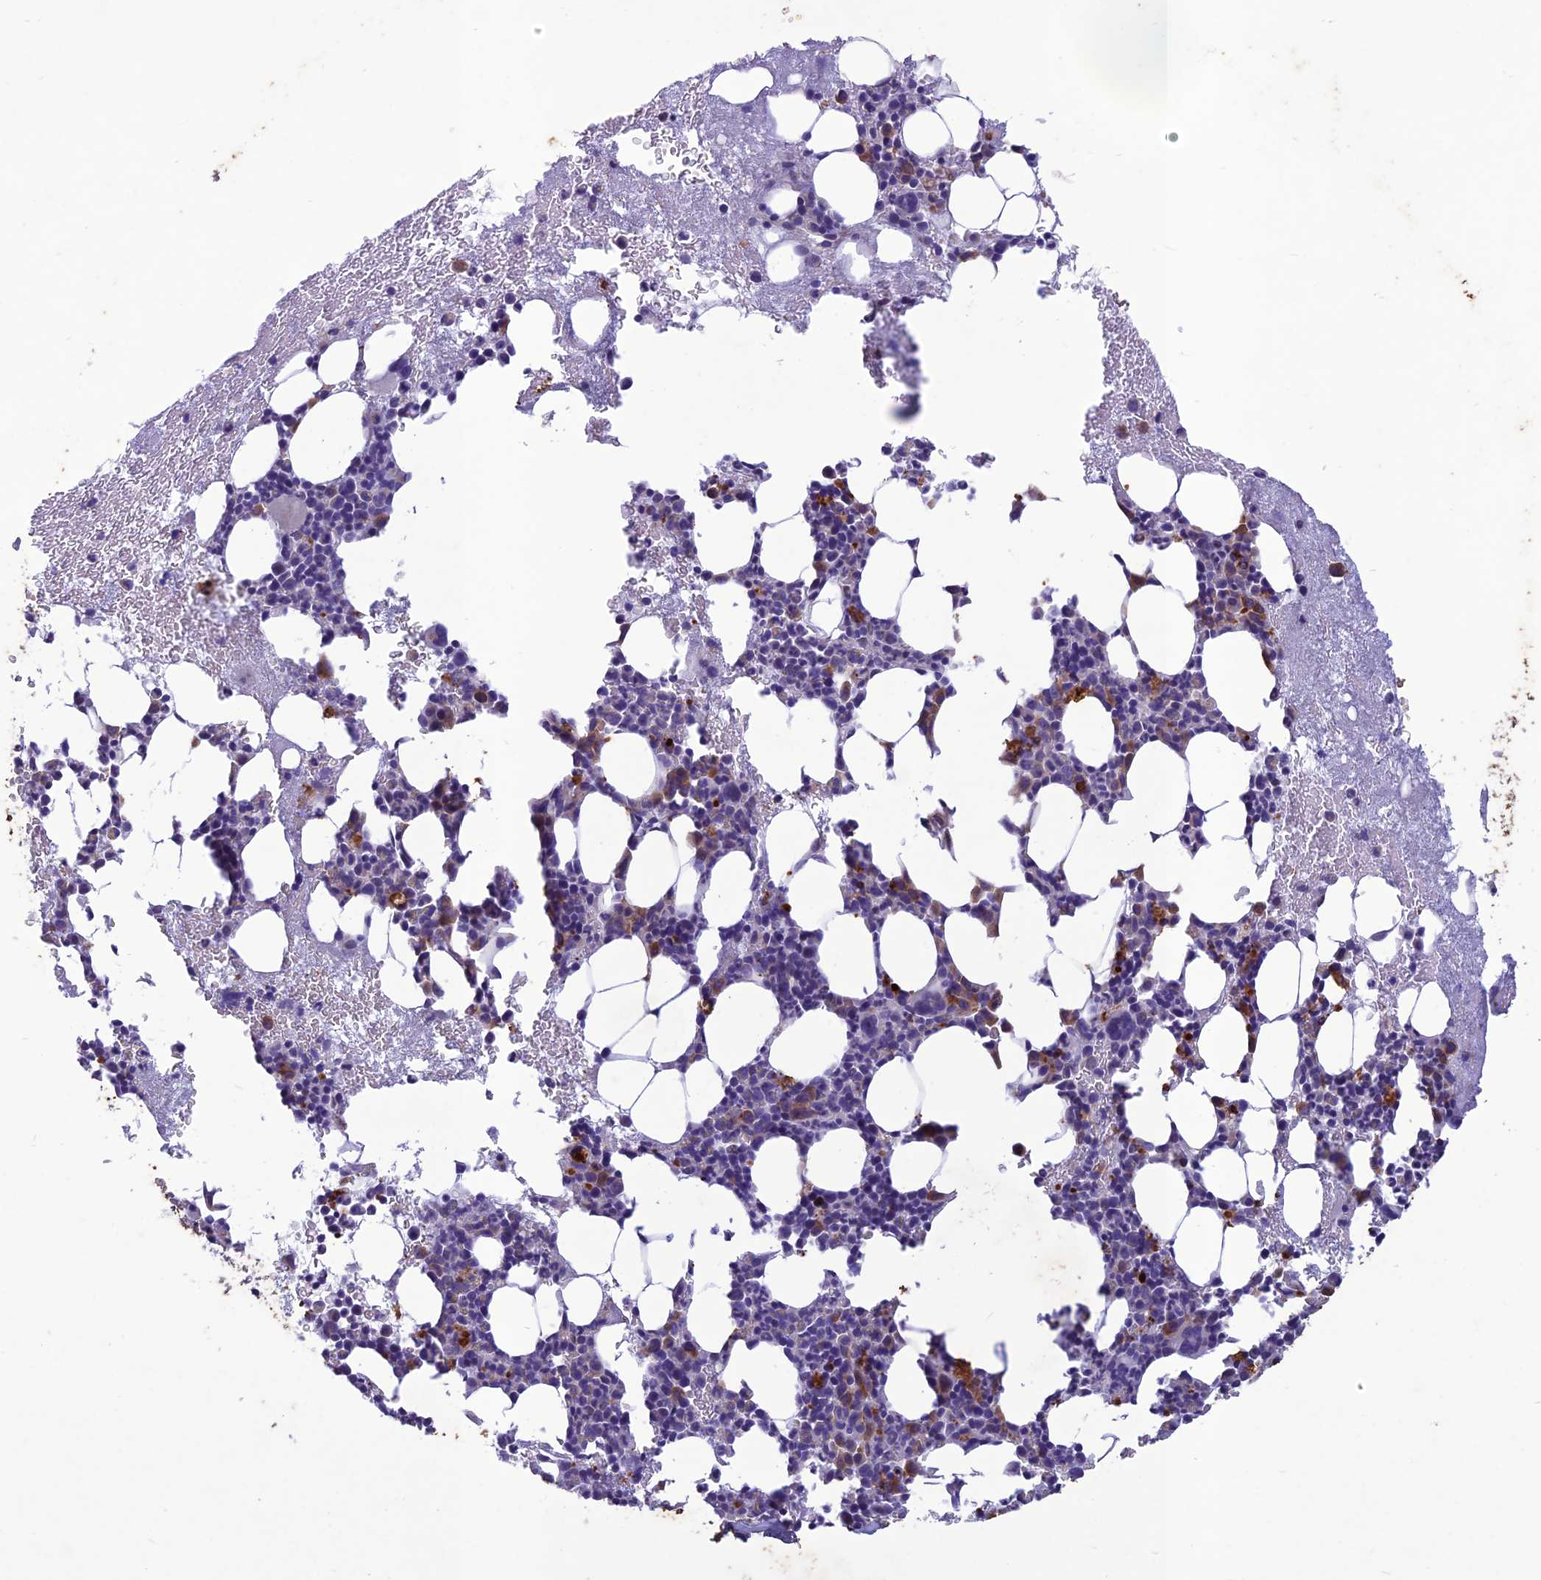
{"staining": {"intensity": "moderate", "quantity": "<25%", "location": "cytoplasmic/membranous"}, "tissue": "bone marrow", "cell_type": "Hematopoietic cells", "image_type": "normal", "snomed": [{"axis": "morphology", "description": "Normal tissue, NOS"}, {"axis": "topography", "description": "Bone marrow"}], "caption": "The micrograph demonstrates a brown stain indicating the presence of a protein in the cytoplasmic/membranous of hematopoietic cells in bone marrow.", "gene": "IFT172", "patient": {"sex": "female", "age": 37}}